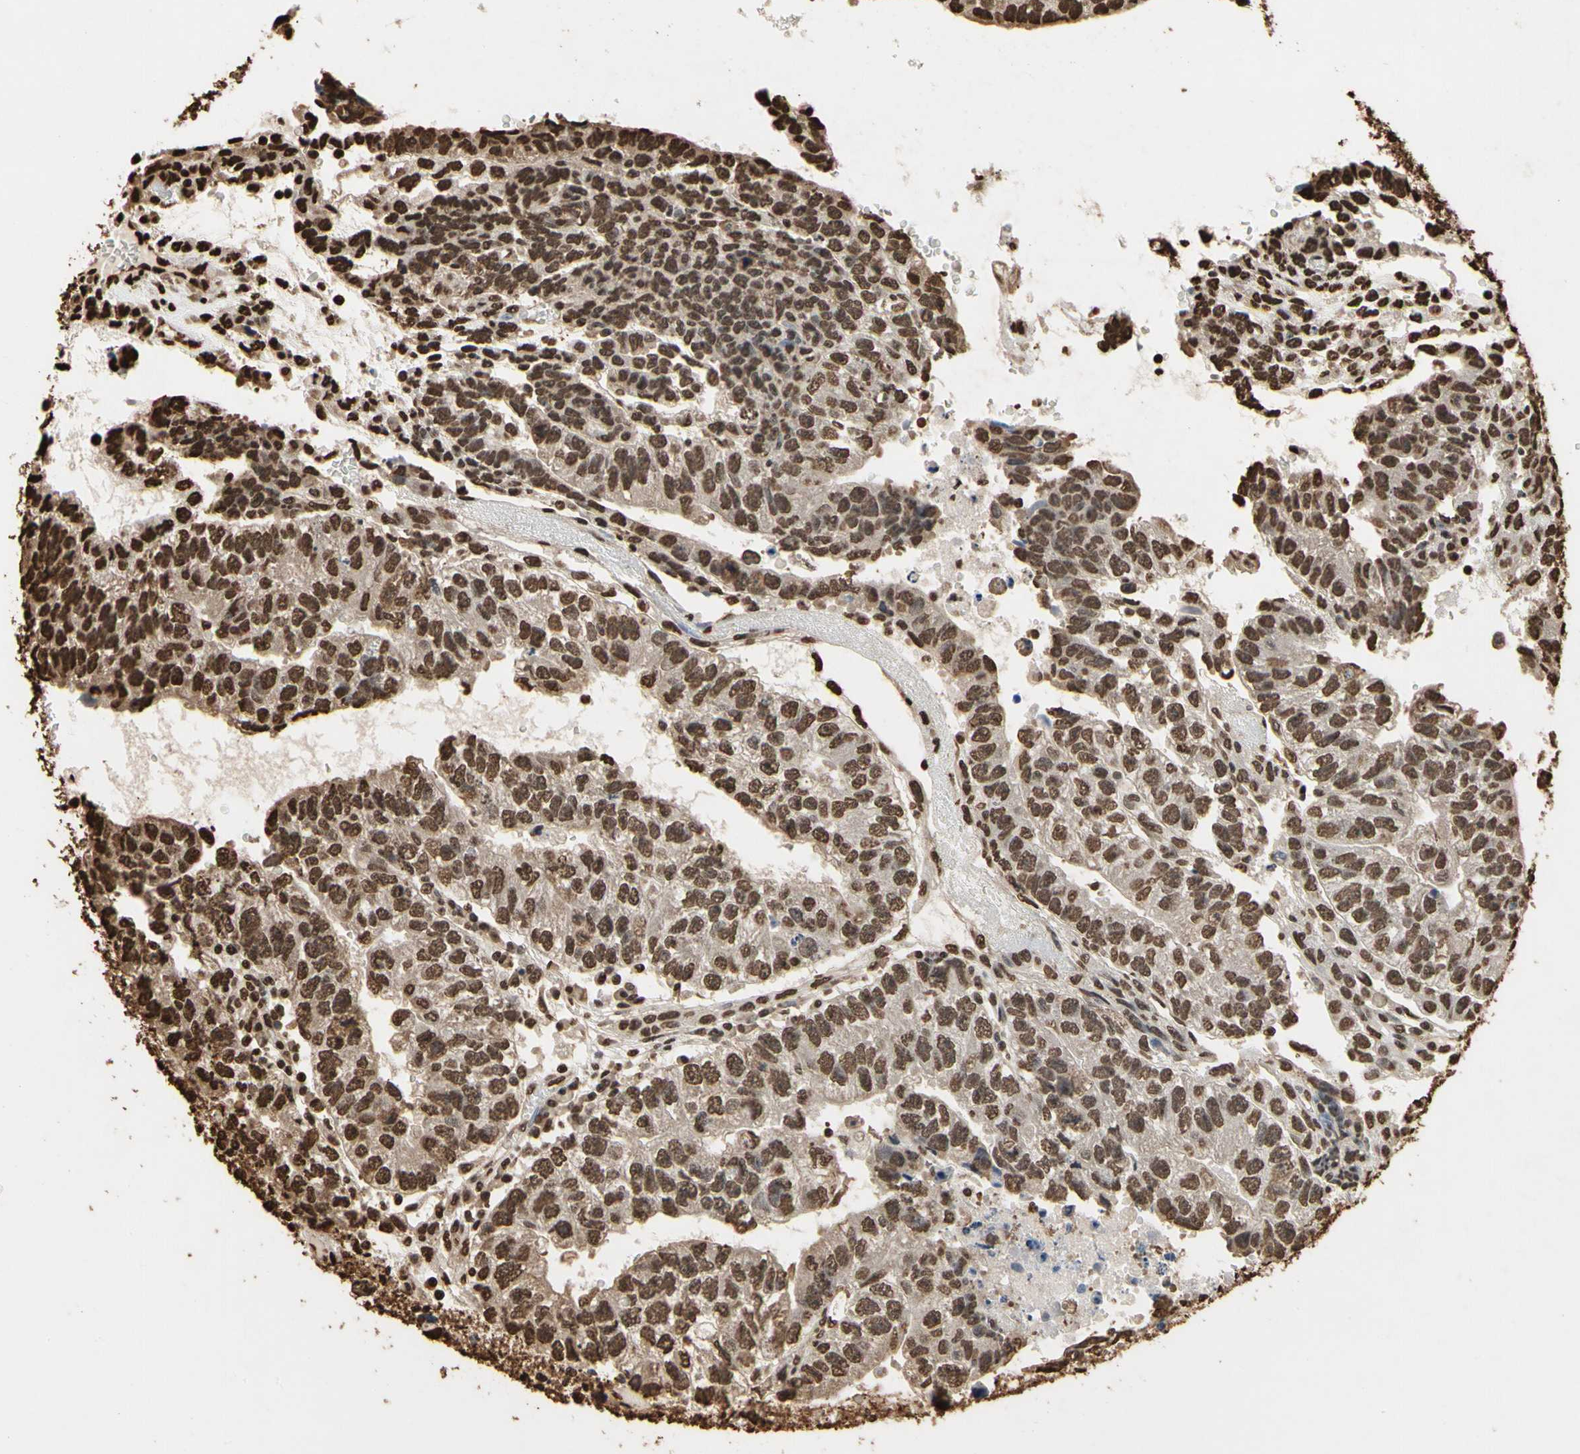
{"staining": {"intensity": "strong", "quantity": ">75%", "location": "cytoplasmic/membranous,nuclear"}, "tissue": "testis cancer", "cell_type": "Tumor cells", "image_type": "cancer", "snomed": [{"axis": "morphology", "description": "Seminoma, NOS"}, {"axis": "morphology", "description": "Carcinoma, Embryonal, NOS"}, {"axis": "topography", "description": "Testis"}], "caption": "Protein staining exhibits strong cytoplasmic/membranous and nuclear expression in approximately >75% of tumor cells in testis cancer.", "gene": "HNRNPK", "patient": {"sex": "male", "age": 52}}